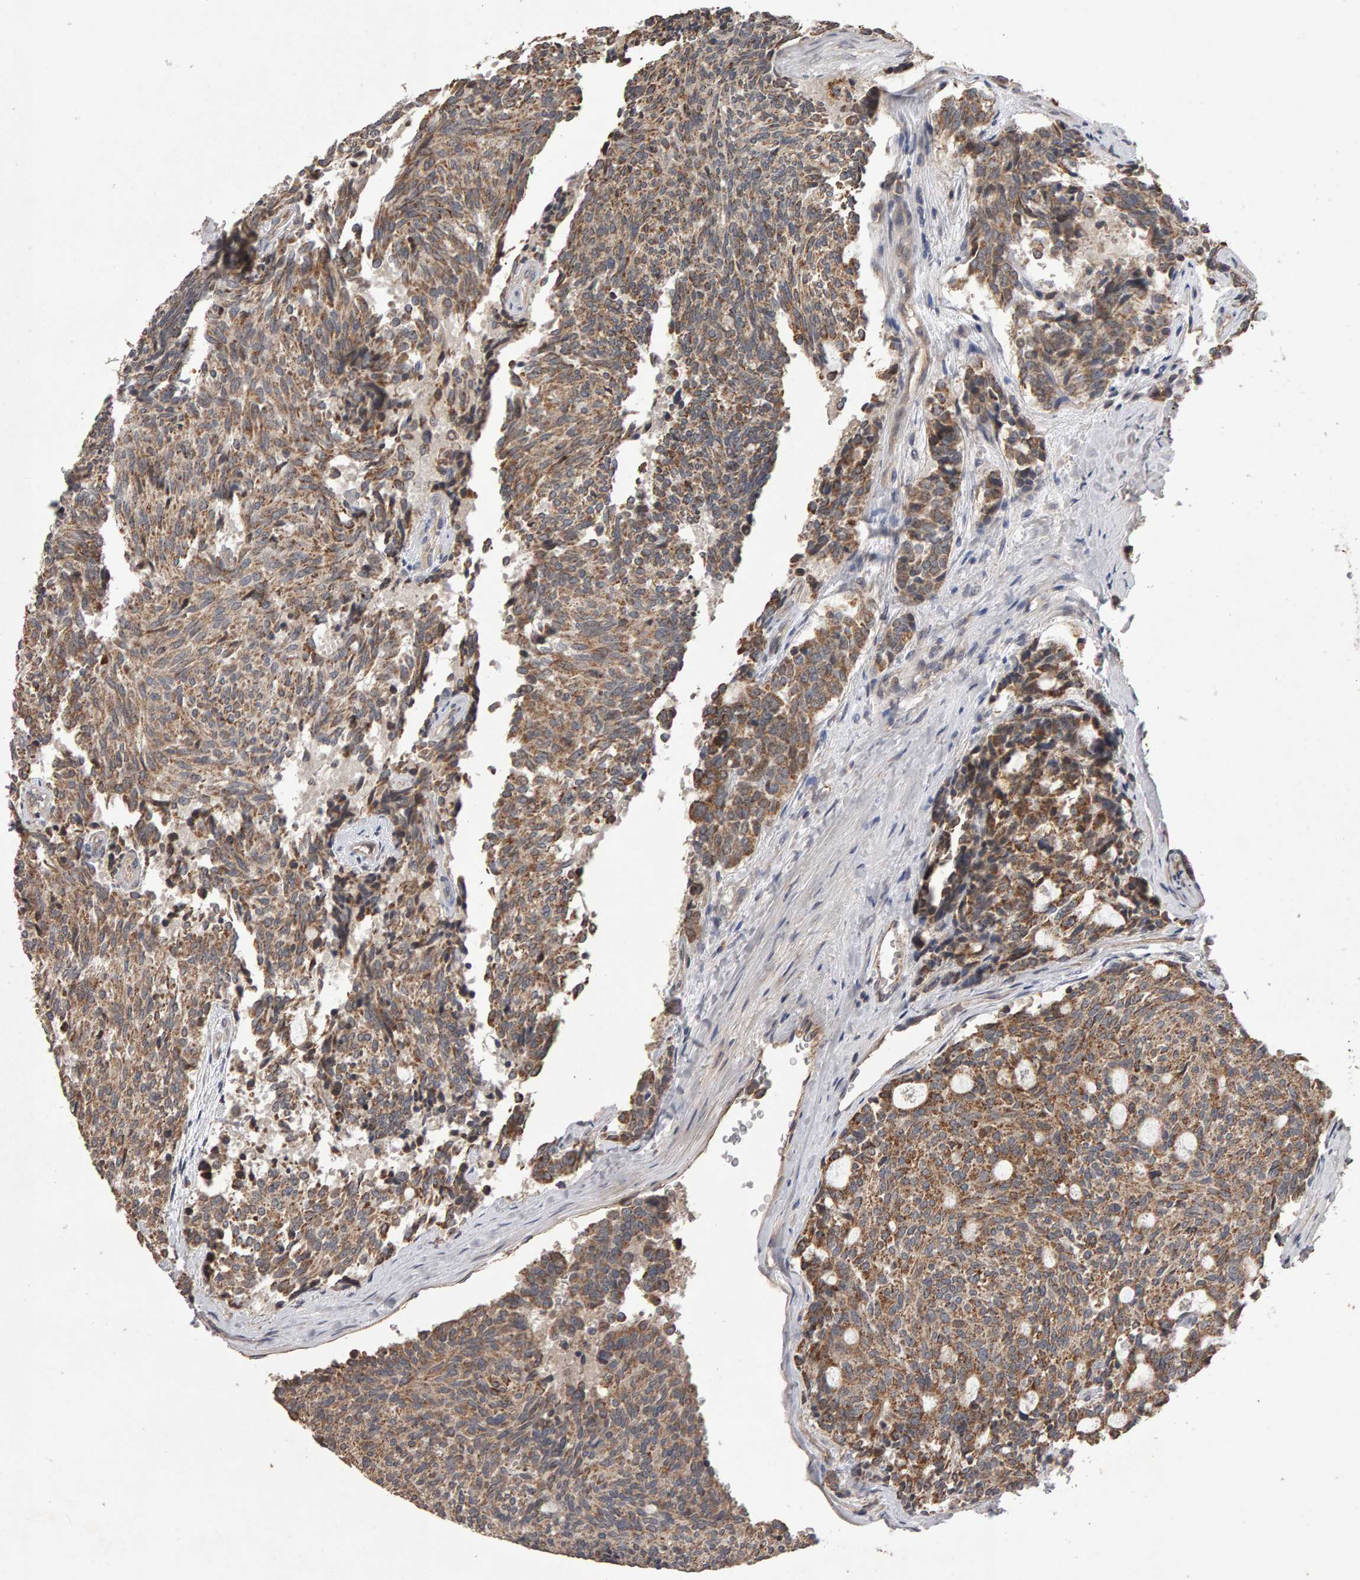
{"staining": {"intensity": "moderate", "quantity": ">75%", "location": "cytoplasmic/membranous"}, "tissue": "carcinoid", "cell_type": "Tumor cells", "image_type": "cancer", "snomed": [{"axis": "morphology", "description": "Carcinoid, malignant, NOS"}, {"axis": "topography", "description": "Pancreas"}], "caption": "A brown stain shows moderate cytoplasmic/membranous staining of a protein in human malignant carcinoid tumor cells.", "gene": "COASY", "patient": {"sex": "female", "age": 54}}